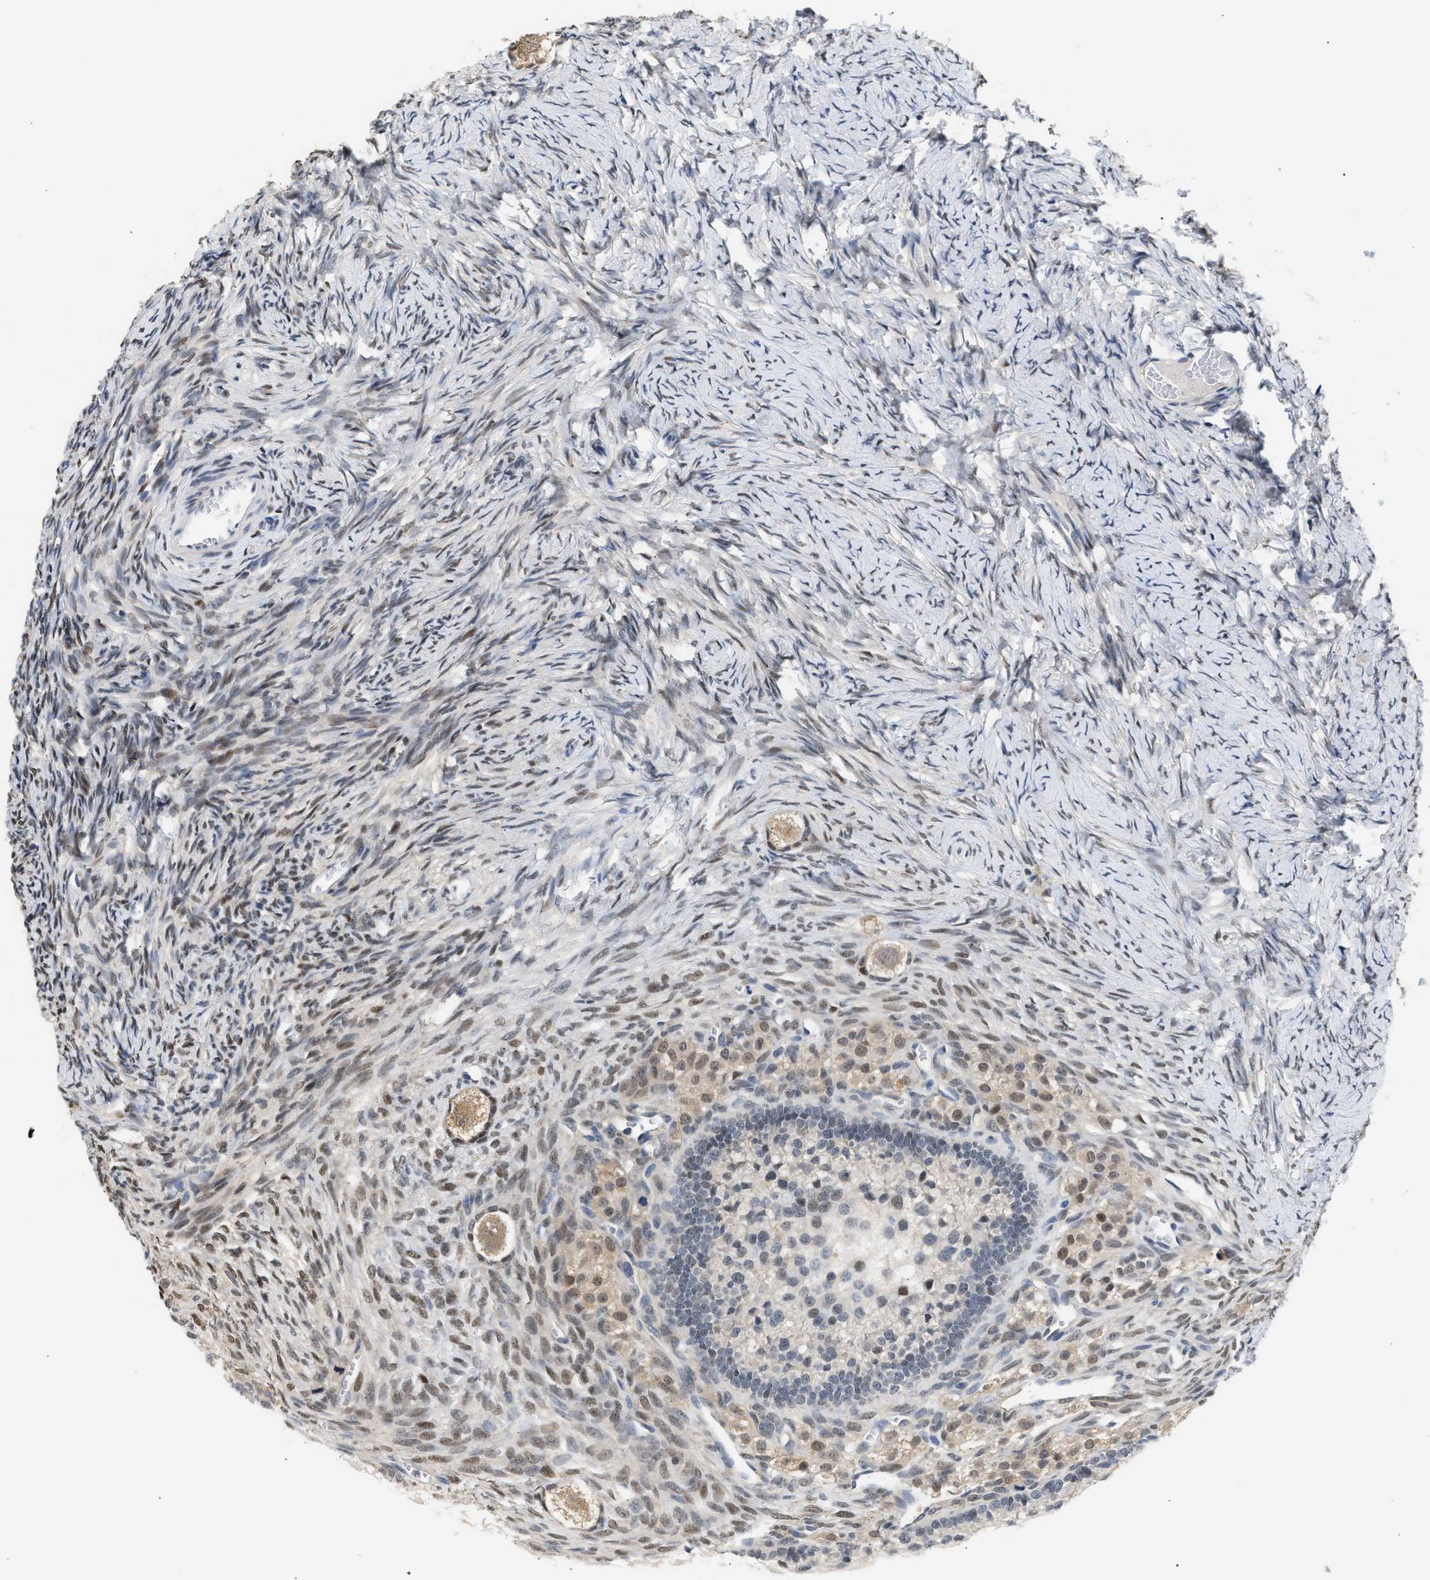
{"staining": {"intensity": "weak", "quantity": ">75%", "location": "cytoplasmic/membranous"}, "tissue": "ovary", "cell_type": "Follicle cells", "image_type": "normal", "snomed": [{"axis": "morphology", "description": "Normal tissue, NOS"}, {"axis": "topography", "description": "Ovary"}], "caption": "DAB (3,3'-diaminobenzidine) immunohistochemical staining of normal human ovary reveals weak cytoplasmic/membranous protein staining in about >75% of follicle cells. (Stains: DAB (3,3'-diaminobenzidine) in brown, nuclei in blue, Microscopy: brightfield microscopy at high magnification).", "gene": "PPM1L", "patient": {"sex": "female", "age": 27}}